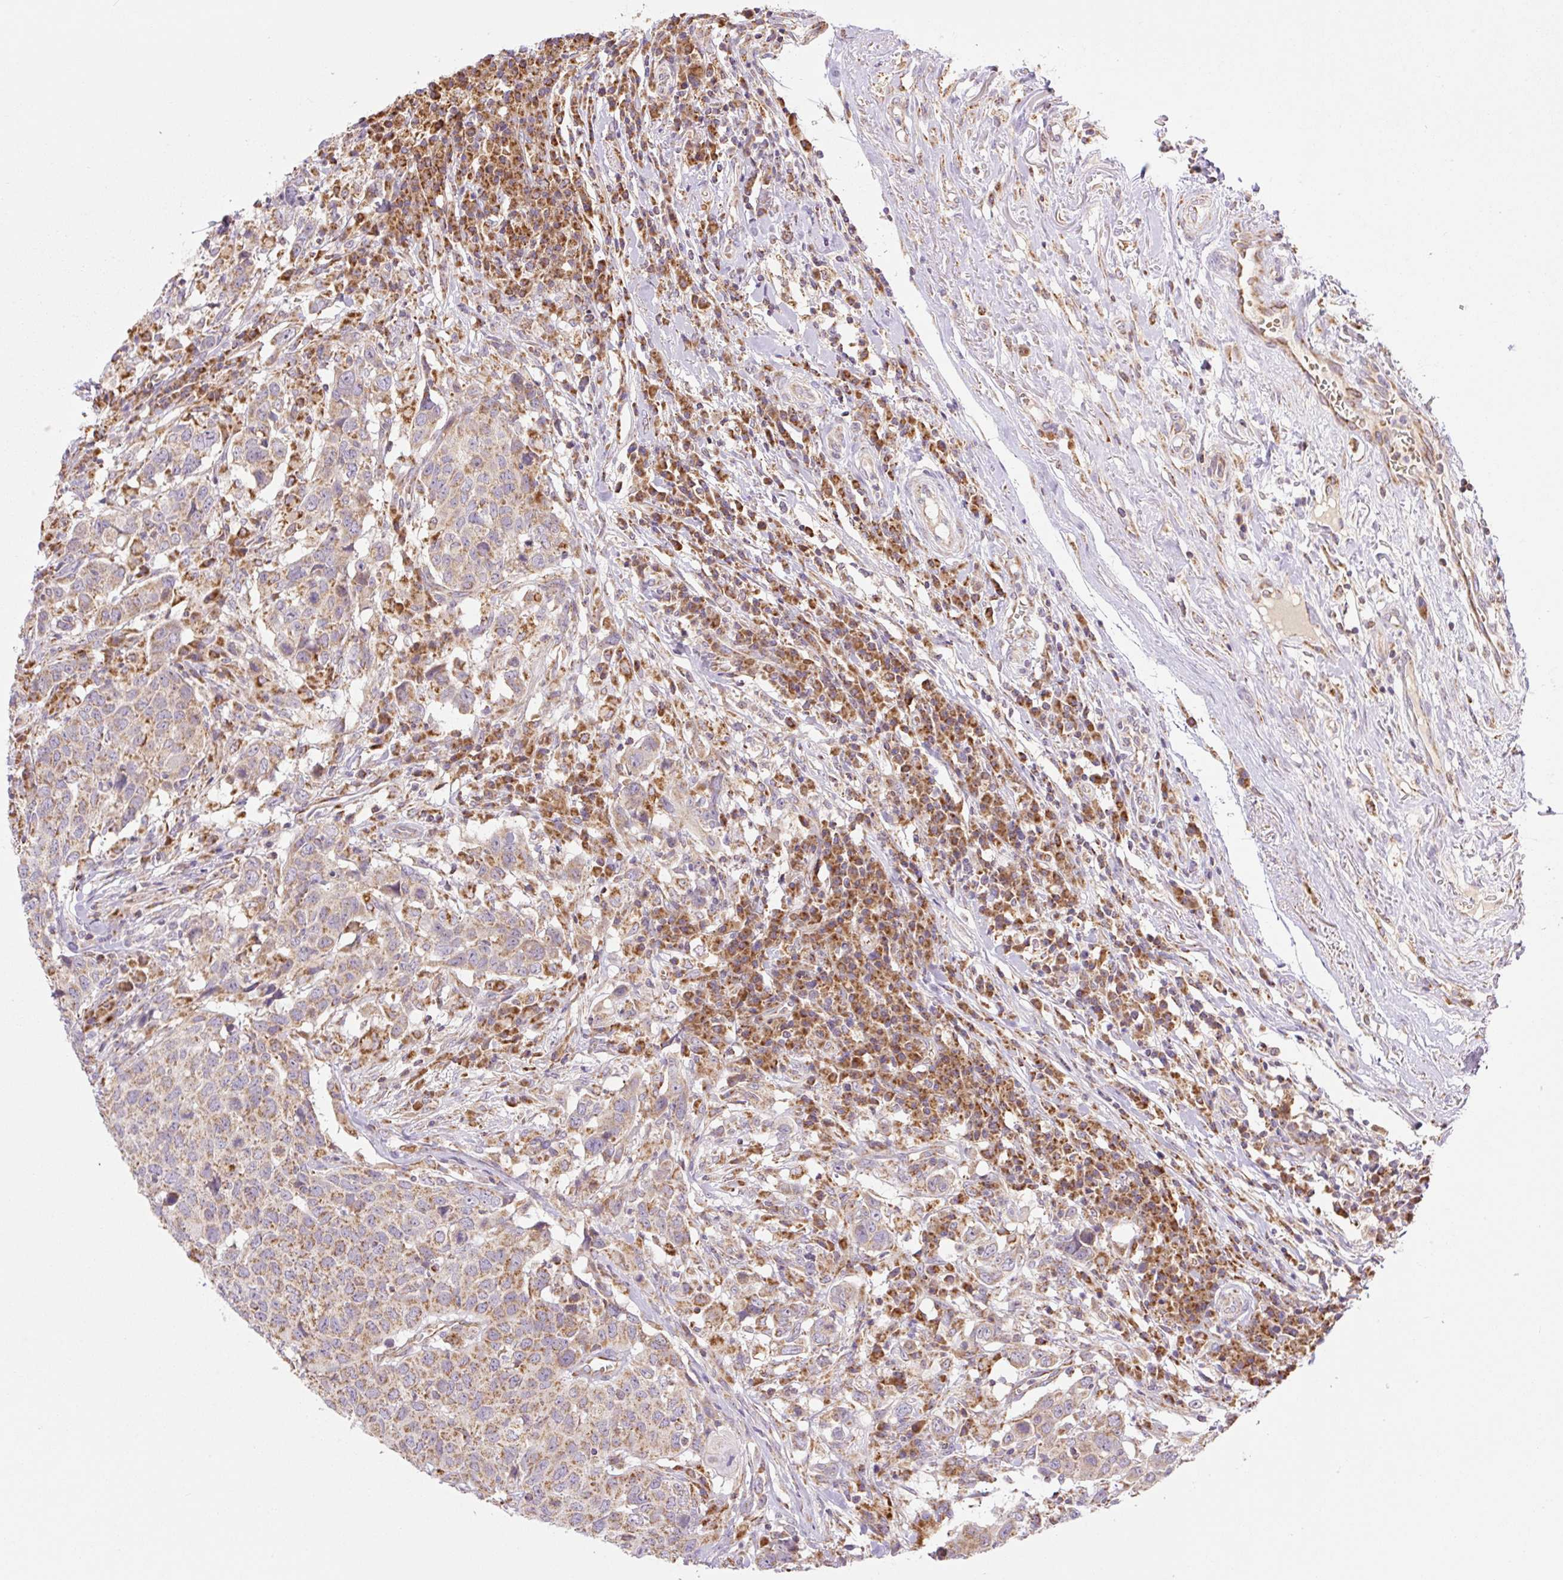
{"staining": {"intensity": "weak", "quantity": ">75%", "location": "cytoplasmic/membranous"}, "tissue": "head and neck cancer", "cell_type": "Tumor cells", "image_type": "cancer", "snomed": [{"axis": "morphology", "description": "Normal tissue, NOS"}, {"axis": "morphology", "description": "Squamous cell carcinoma, NOS"}, {"axis": "topography", "description": "Skeletal muscle"}, {"axis": "topography", "description": "Vascular tissue"}, {"axis": "topography", "description": "Peripheral nerve tissue"}, {"axis": "topography", "description": "Head-Neck"}], "caption": "There is low levels of weak cytoplasmic/membranous expression in tumor cells of head and neck cancer (squamous cell carcinoma), as demonstrated by immunohistochemical staining (brown color).", "gene": "GOSR2", "patient": {"sex": "male", "age": 66}}